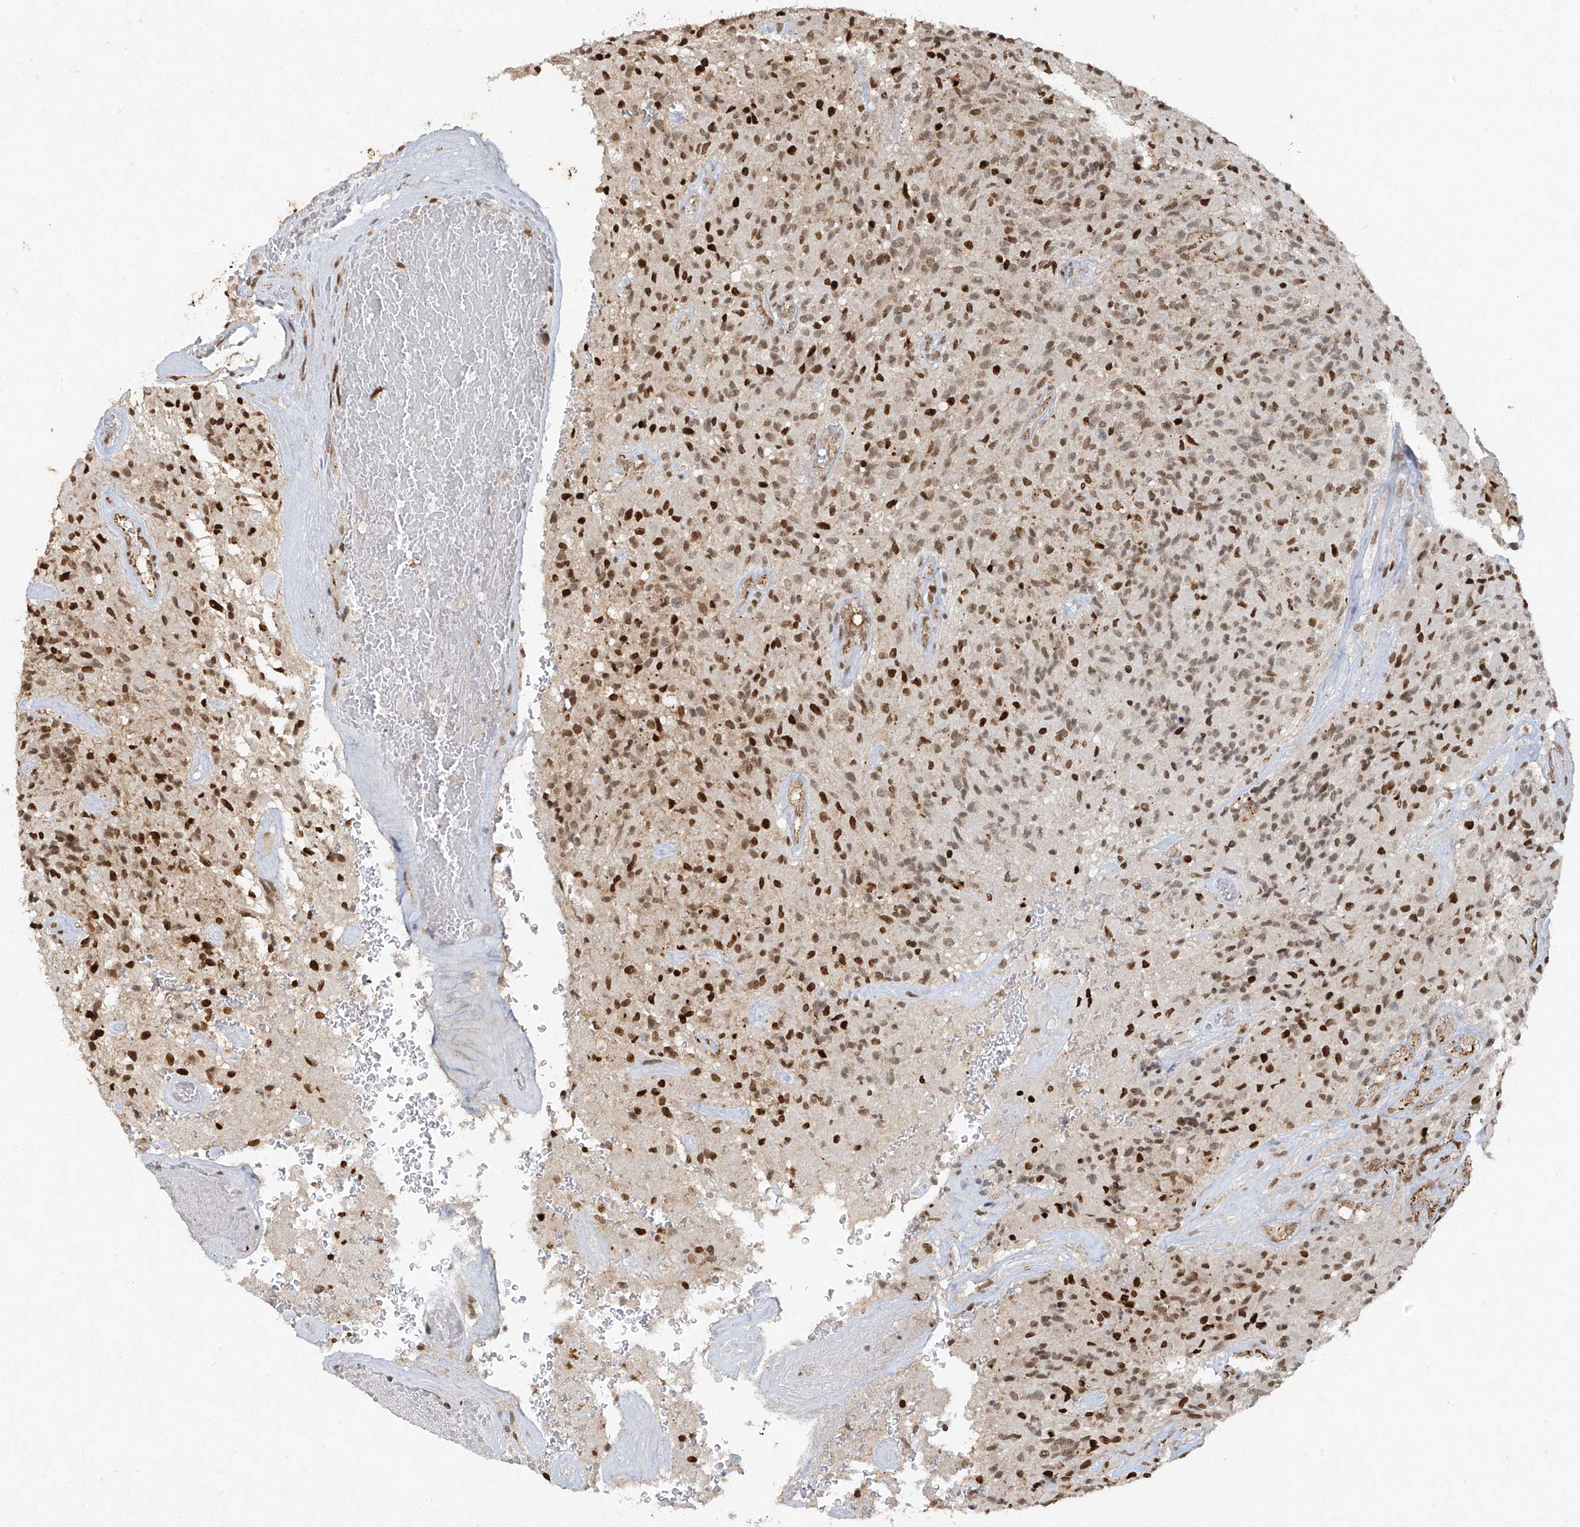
{"staining": {"intensity": "moderate", "quantity": ">75%", "location": "nuclear"}, "tissue": "glioma", "cell_type": "Tumor cells", "image_type": "cancer", "snomed": [{"axis": "morphology", "description": "Glioma, malignant, High grade"}, {"axis": "topography", "description": "Brain"}], "caption": "Malignant glioma (high-grade) stained with a brown dye displays moderate nuclear positive positivity in approximately >75% of tumor cells.", "gene": "ATRIP", "patient": {"sex": "male", "age": 71}}